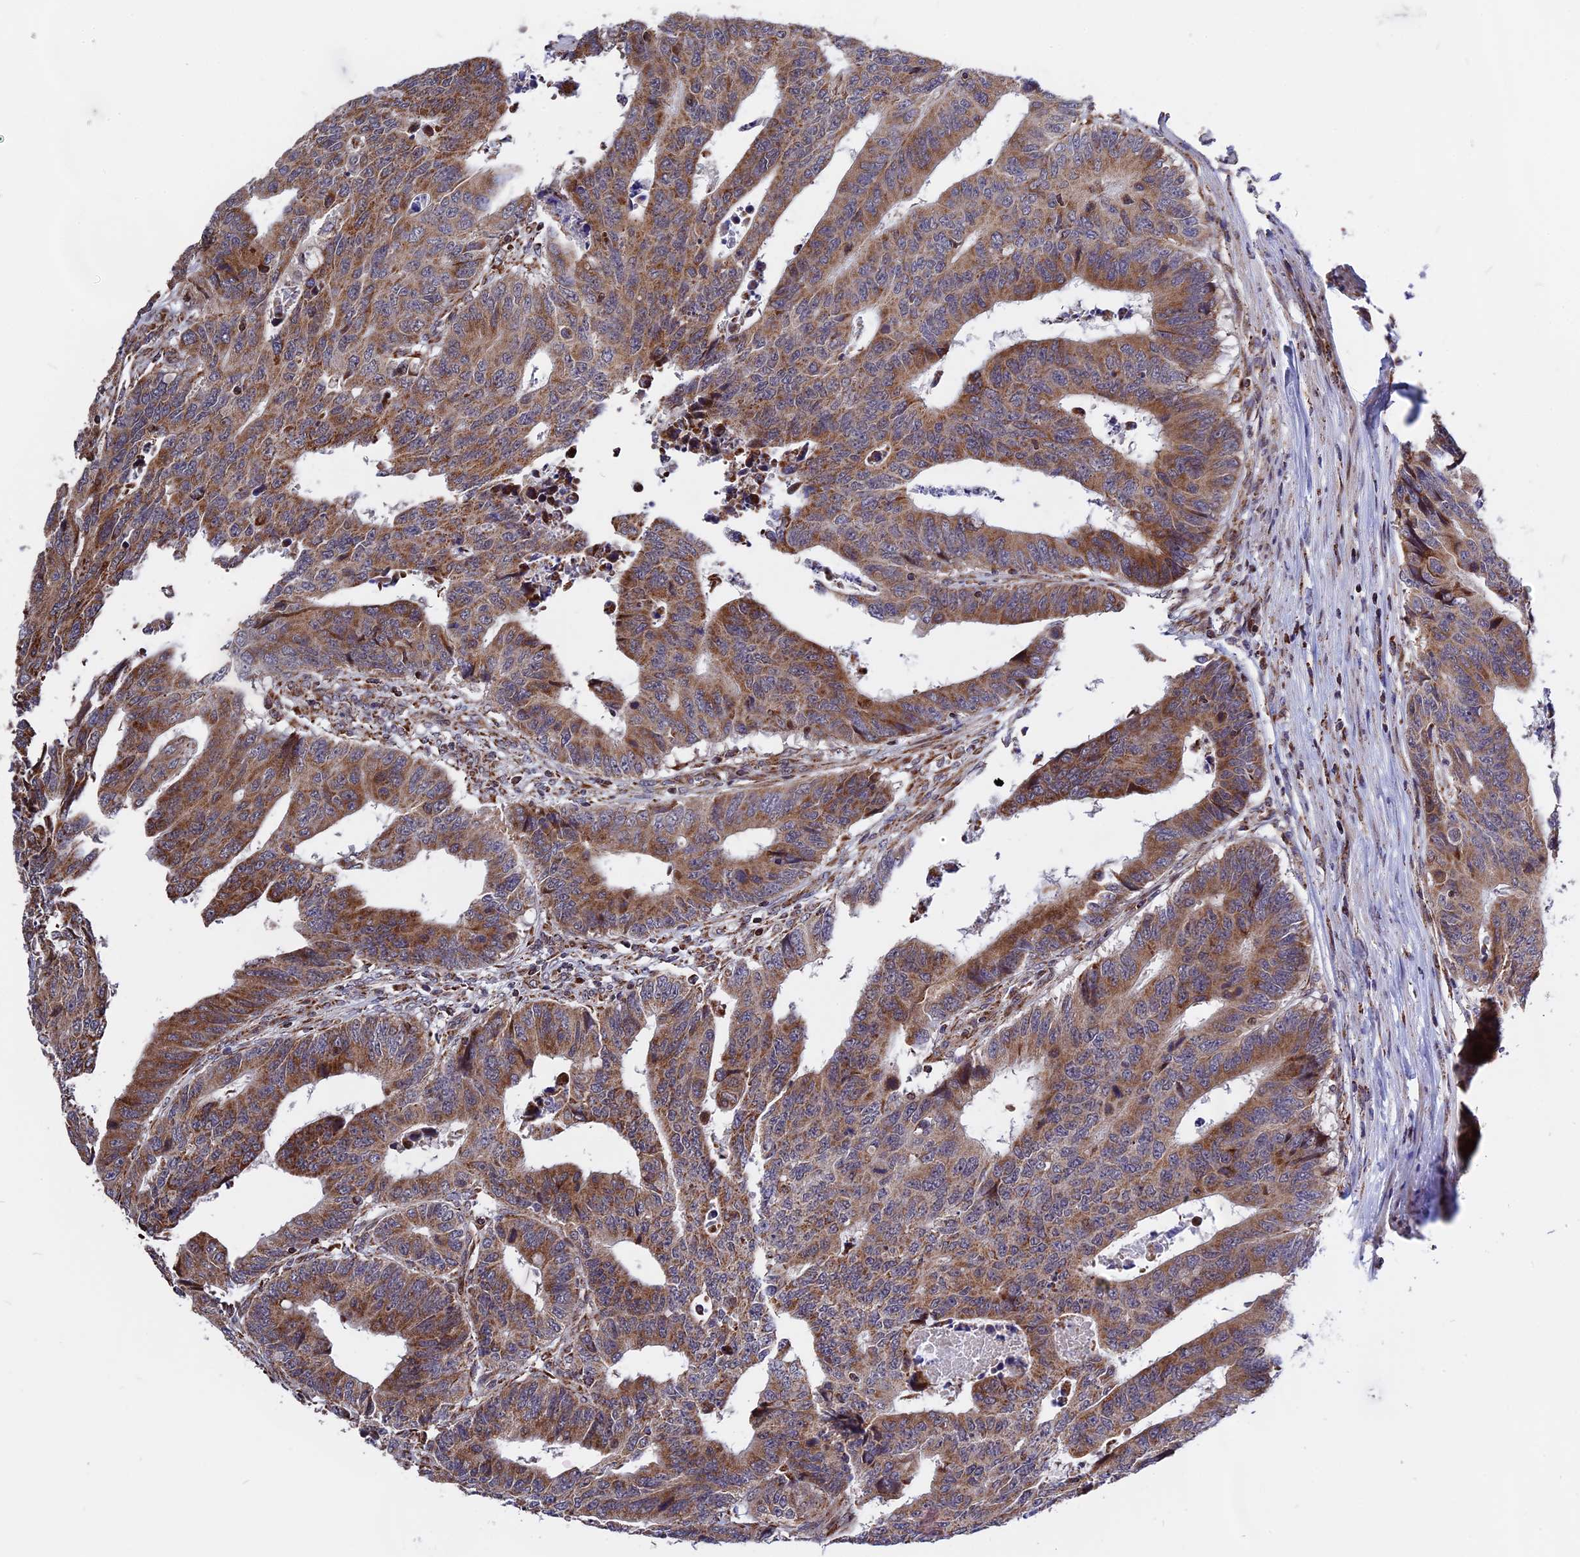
{"staining": {"intensity": "moderate", "quantity": ">75%", "location": "cytoplasmic/membranous"}, "tissue": "colorectal cancer", "cell_type": "Tumor cells", "image_type": "cancer", "snomed": [{"axis": "morphology", "description": "Adenocarcinoma, NOS"}, {"axis": "topography", "description": "Rectum"}], "caption": "Human adenocarcinoma (colorectal) stained for a protein (brown) exhibits moderate cytoplasmic/membranous positive staining in approximately >75% of tumor cells.", "gene": "FAM174C", "patient": {"sex": "male", "age": 84}}